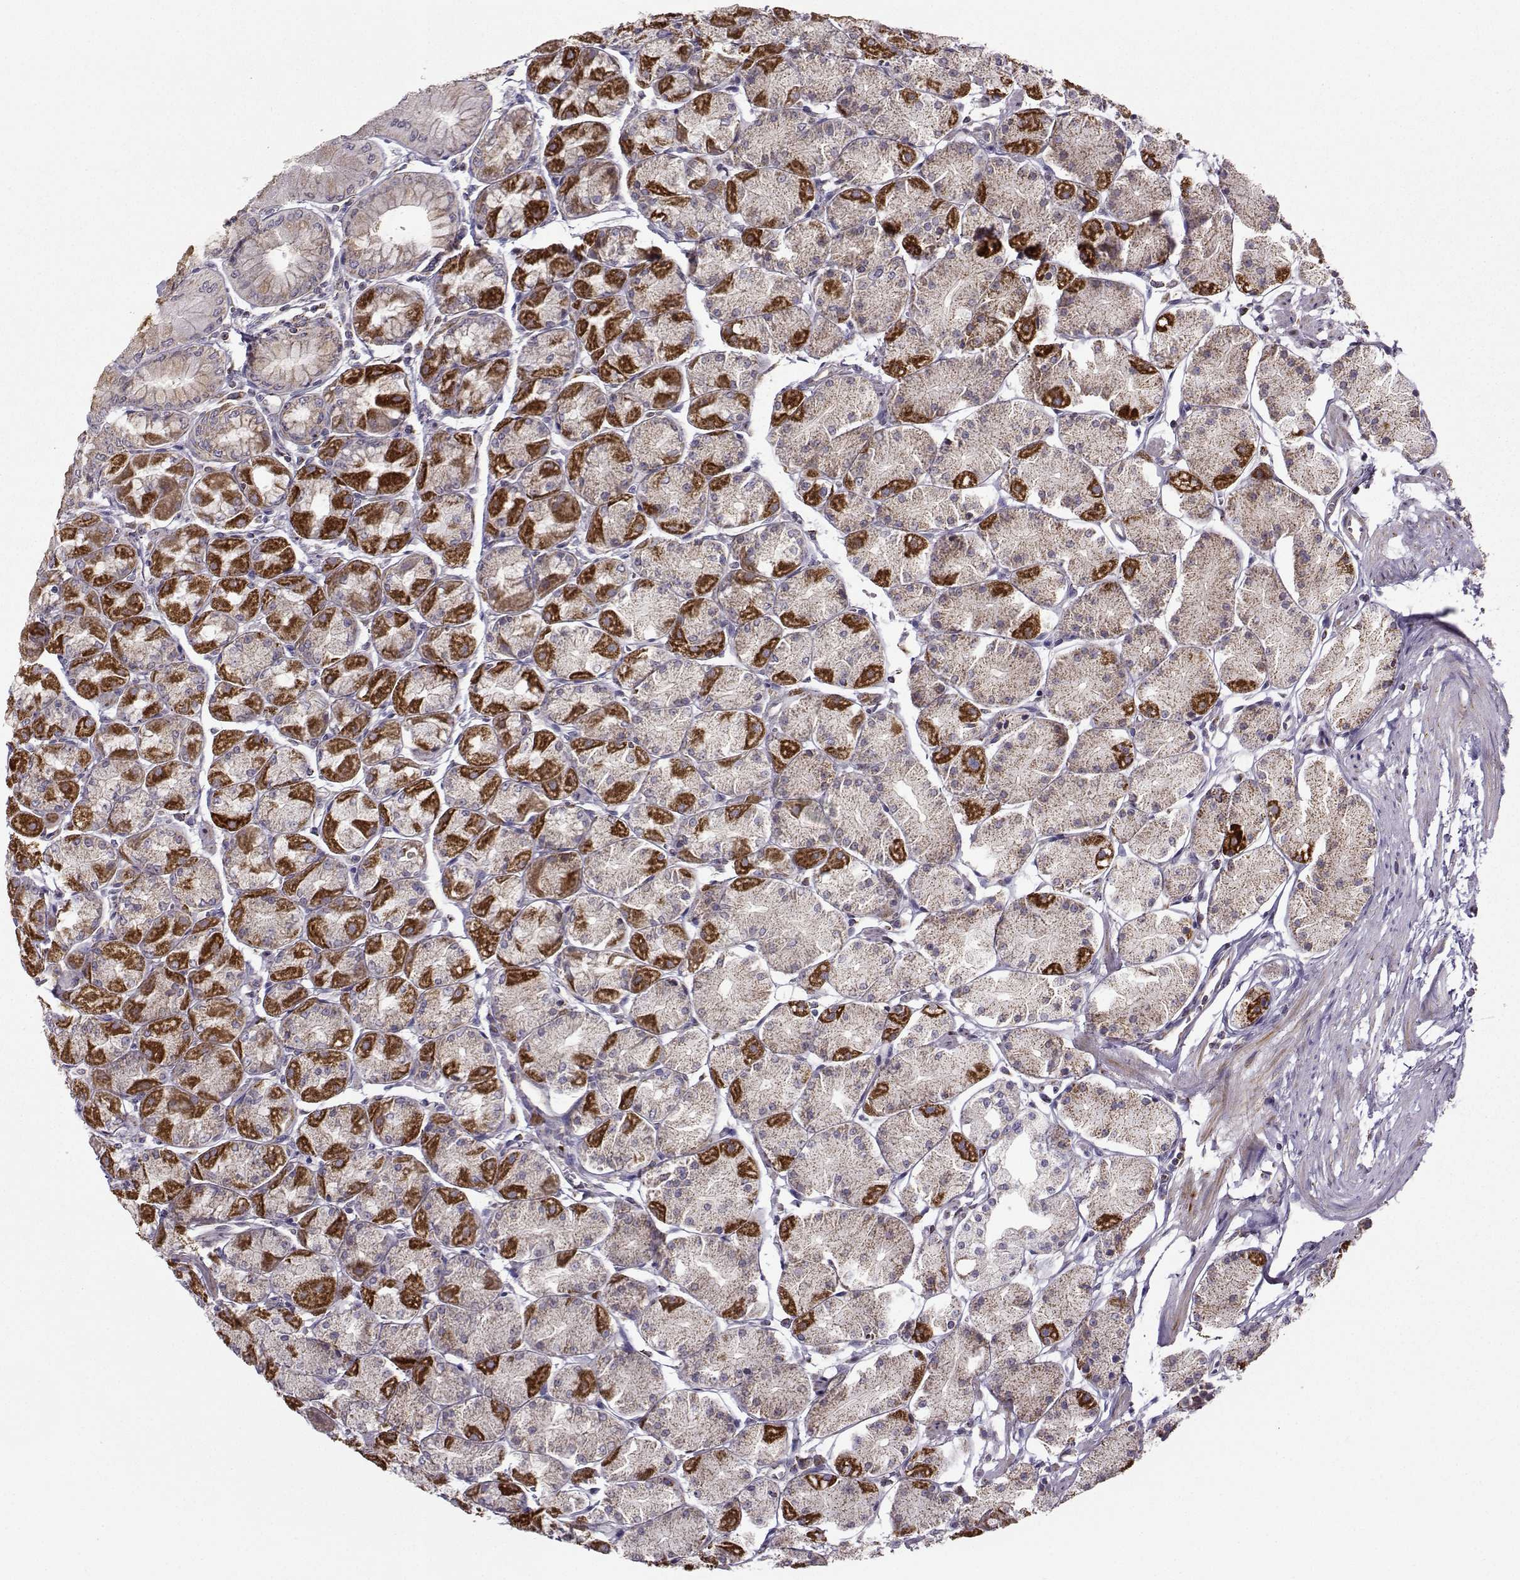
{"staining": {"intensity": "strong", "quantity": "25%-75%", "location": "cytoplasmic/membranous"}, "tissue": "stomach", "cell_type": "Glandular cells", "image_type": "normal", "snomed": [{"axis": "morphology", "description": "Normal tissue, NOS"}, {"axis": "topography", "description": "Stomach, upper"}], "caption": "Immunohistochemistry (IHC) of benign human stomach exhibits high levels of strong cytoplasmic/membranous positivity in about 25%-75% of glandular cells. Ihc stains the protein of interest in brown and the nuclei are stained blue.", "gene": "NECAB3", "patient": {"sex": "male", "age": 60}}